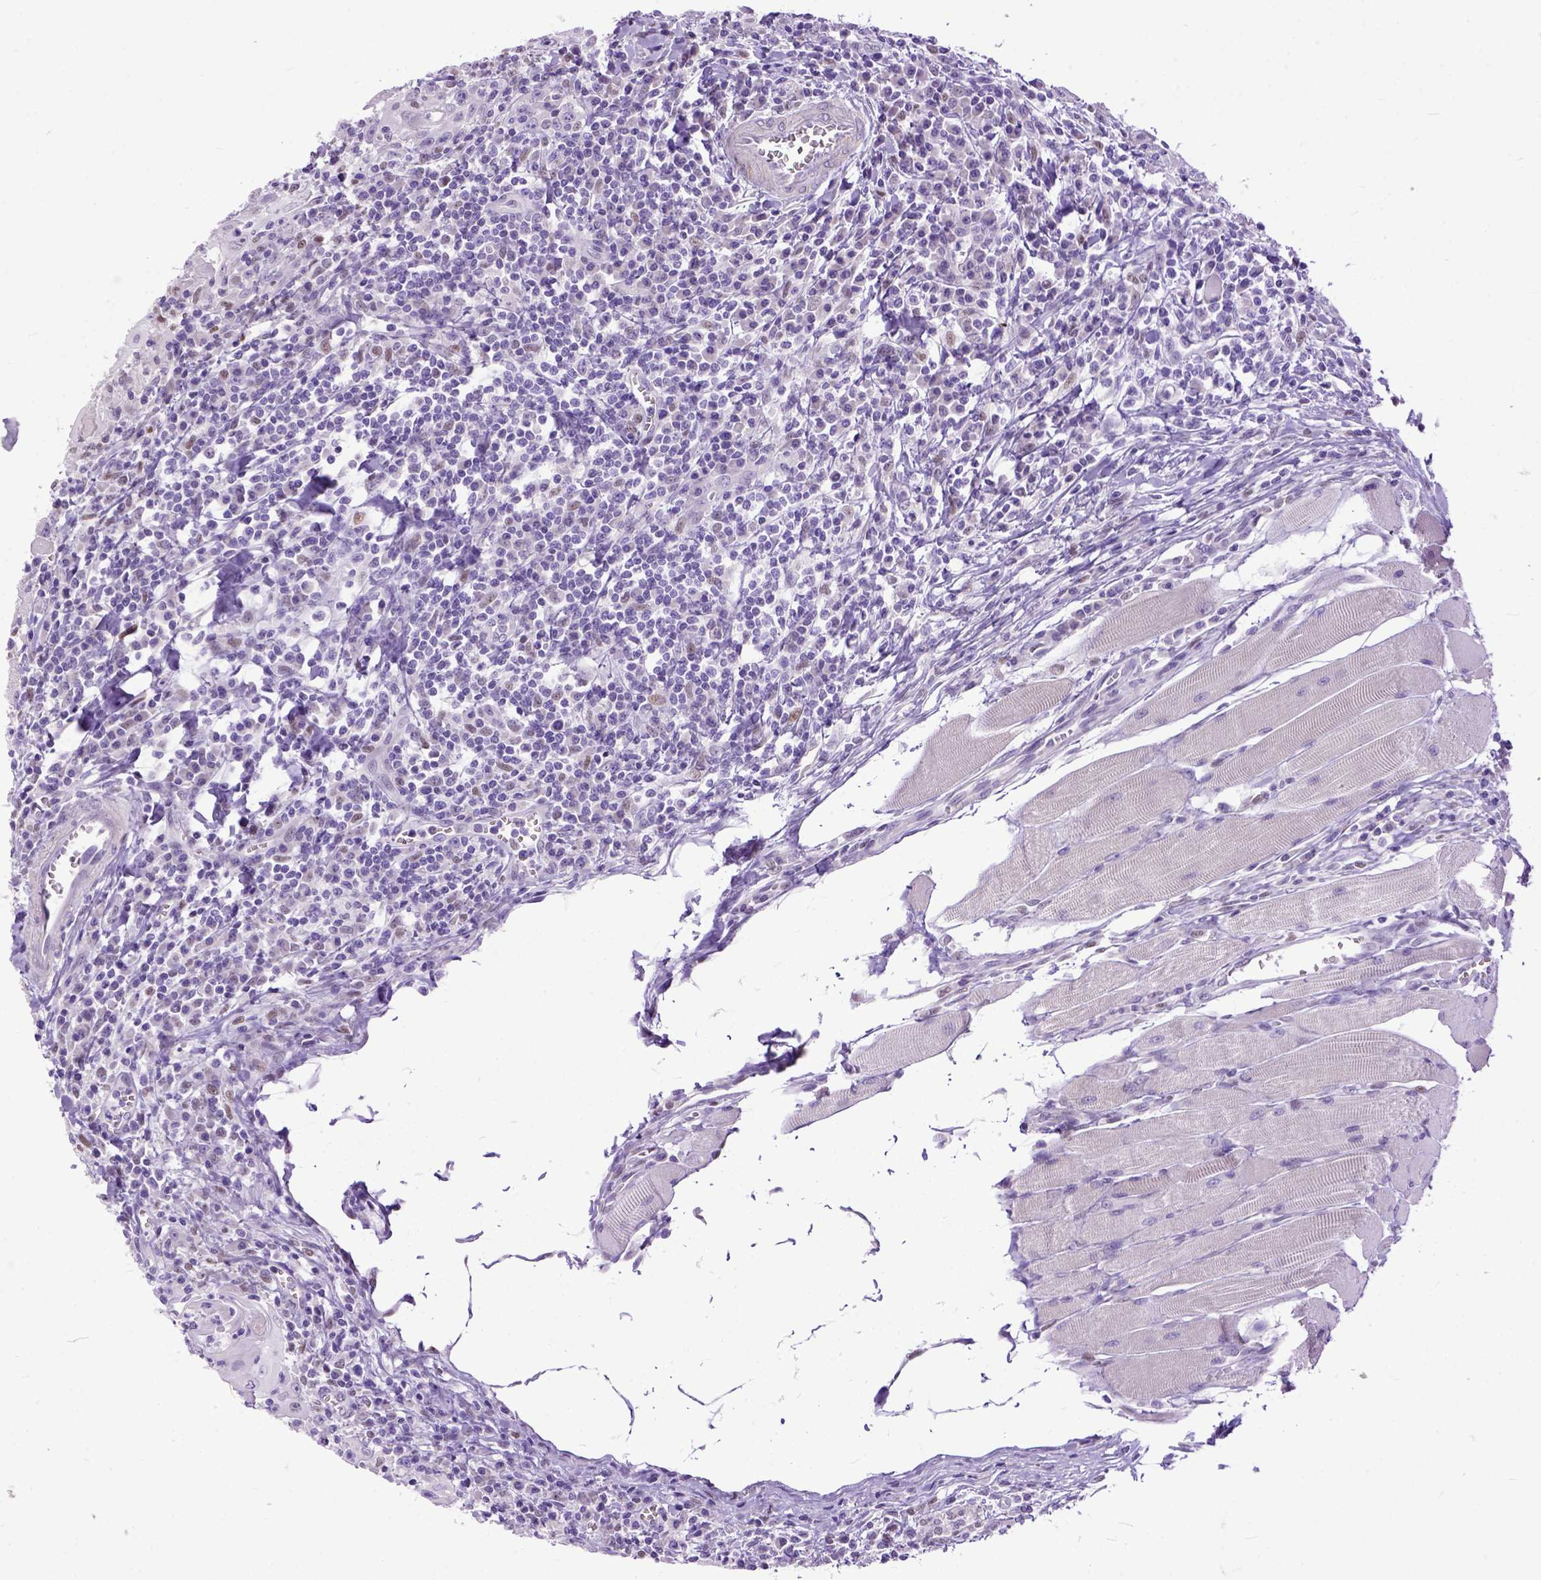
{"staining": {"intensity": "negative", "quantity": "none", "location": "none"}, "tissue": "head and neck cancer", "cell_type": "Tumor cells", "image_type": "cancer", "snomed": [{"axis": "morphology", "description": "Squamous cell carcinoma, NOS"}, {"axis": "topography", "description": "Head-Neck"}], "caption": "This is an IHC histopathology image of human head and neck cancer. There is no expression in tumor cells.", "gene": "CRB1", "patient": {"sex": "male", "age": 52}}